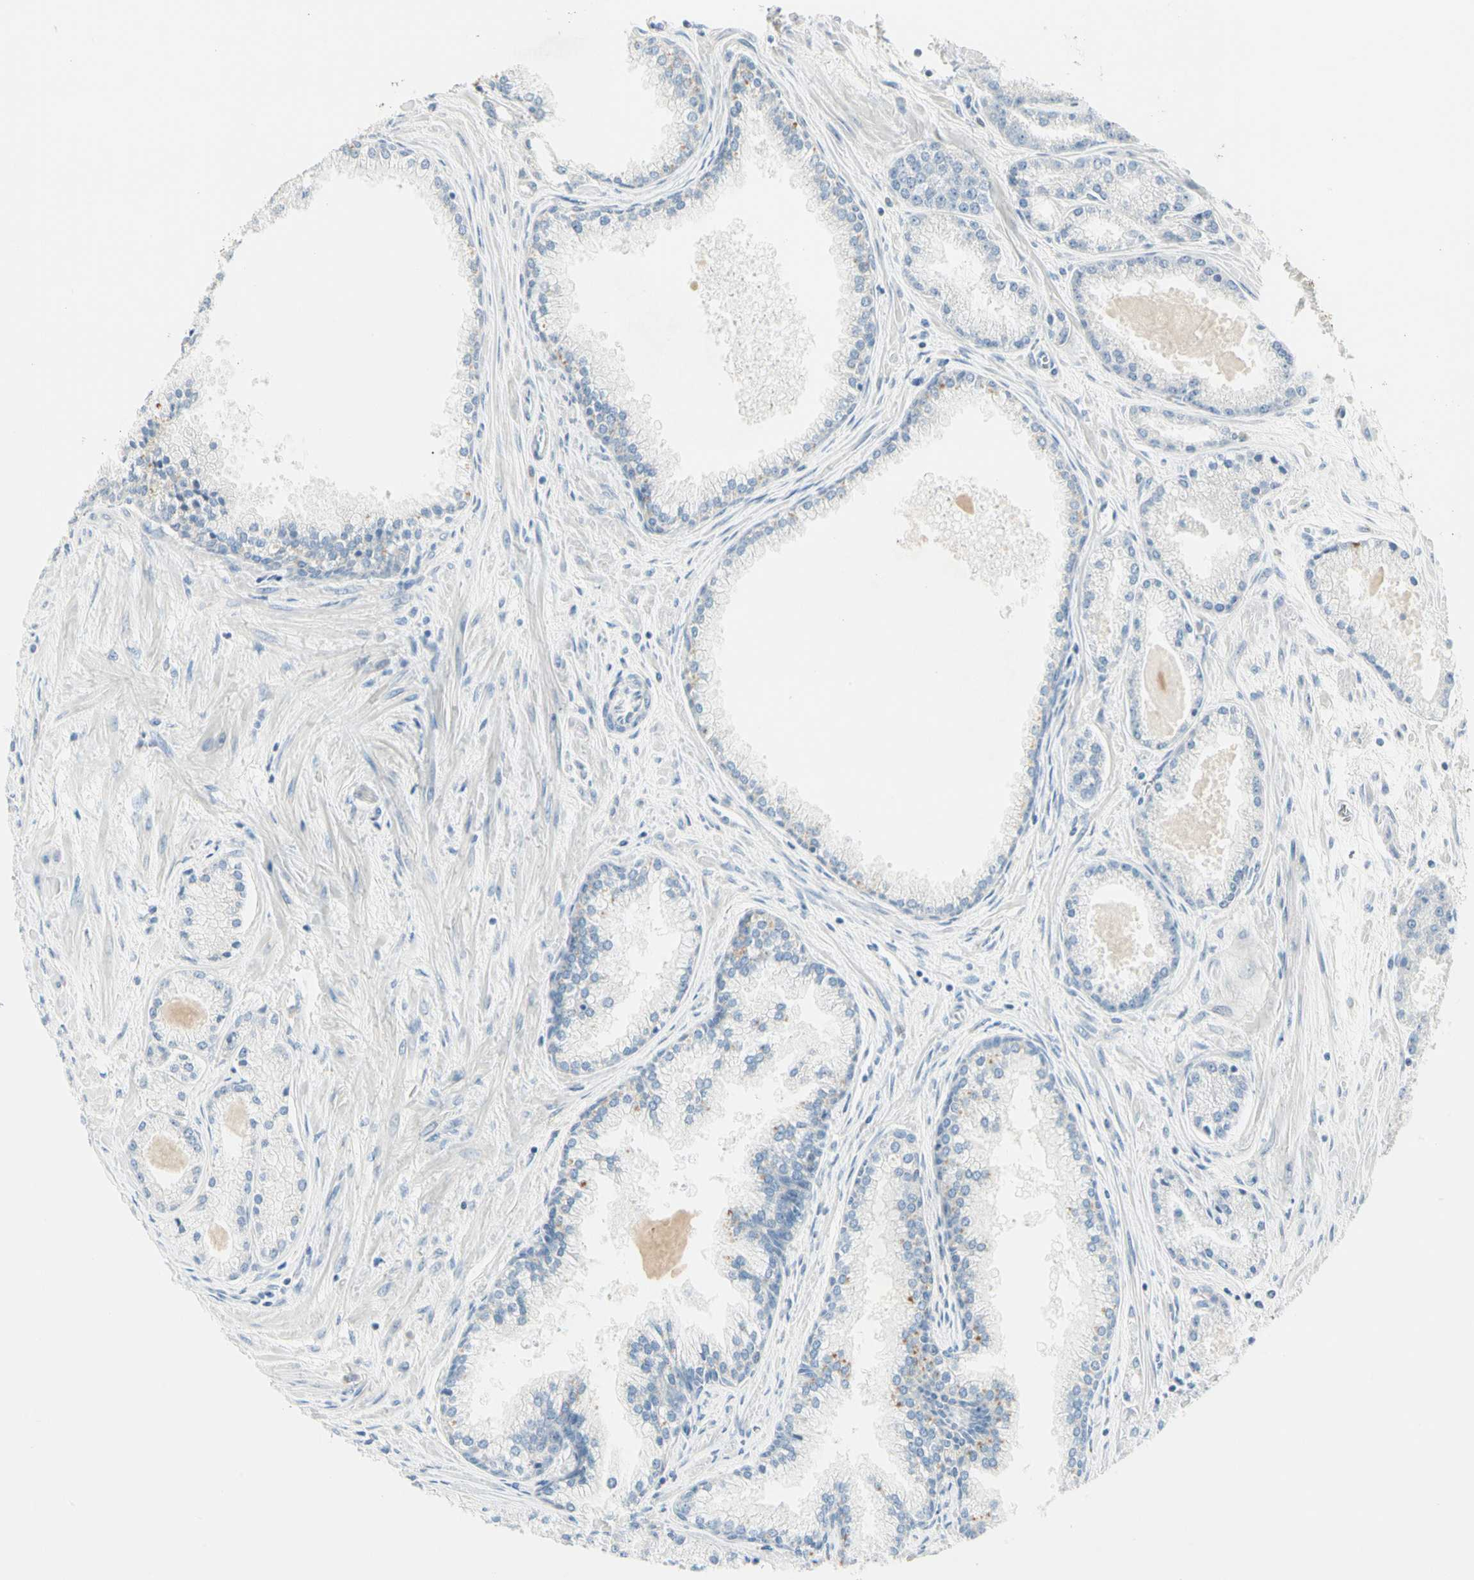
{"staining": {"intensity": "negative", "quantity": "none", "location": "none"}, "tissue": "prostate cancer", "cell_type": "Tumor cells", "image_type": "cancer", "snomed": [{"axis": "morphology", "description": "Adenocarcinoma, High grade"}, {"axis": "topography", "description": "Prostate"}], "caption": "Immunohistochemical staining of human prostate high-grade adenocarcinoma exhibits no significant positivity in tumor cells.", "gene": "ALDH18A1", "patient": {"sex": "male", "age": 61}}